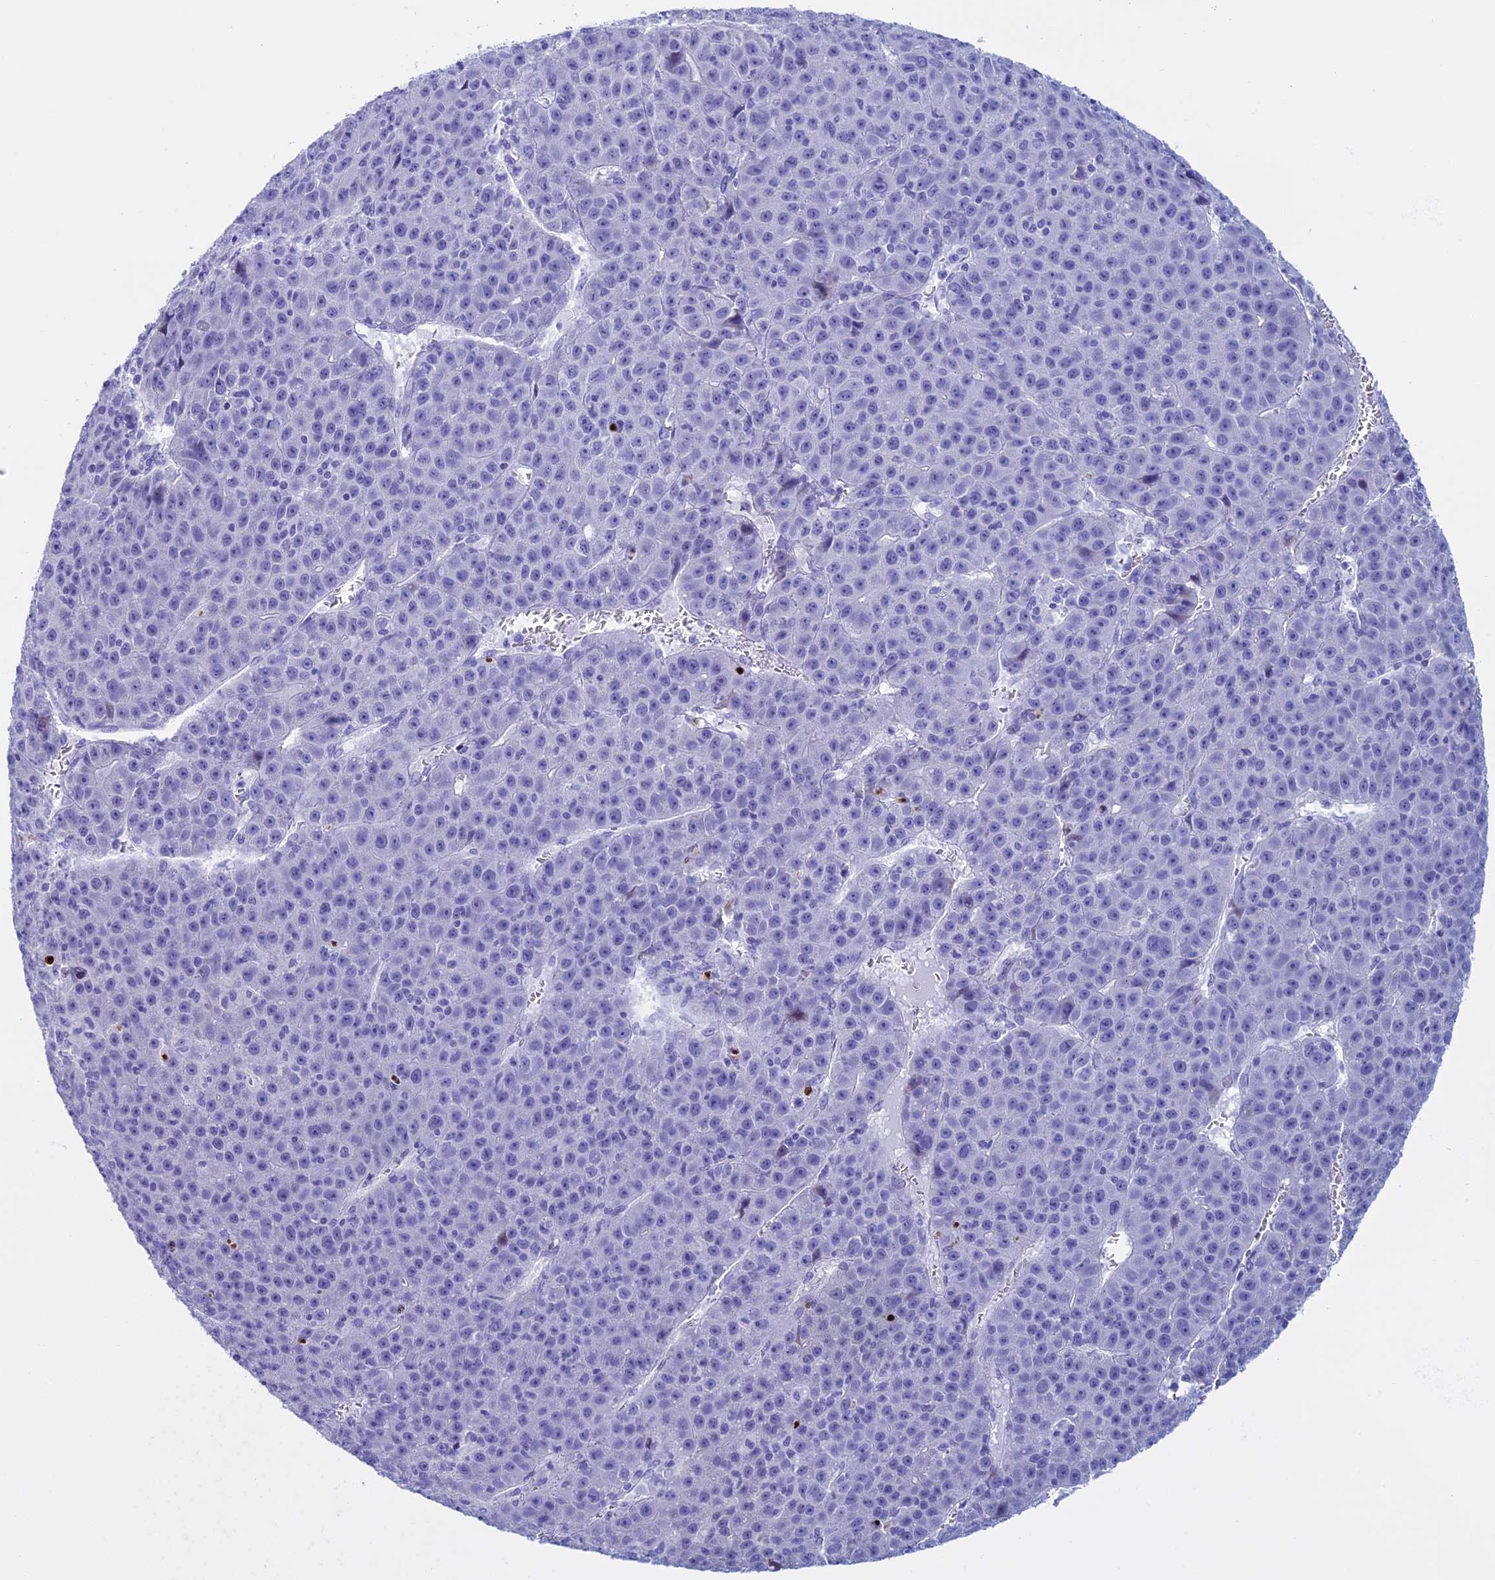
{"staining": {"intensity": "negative", "quantity": "none", "location": "none"}, "tissue": "liver cancer", "cell_type": "Tumor cells", "image_type": "cancer", "snomed": [{"axis": "morphology", "description": "Carcinoma, Hepatocellular, NOS"}, {"axis": "topography", "description": "Liver"}], "caption": "There is no significant positivity in tumor cells of hepatocellular carcinoma (liver).", "gene": "KCTD21", "patient": {"sex": "female", "age": 53}}